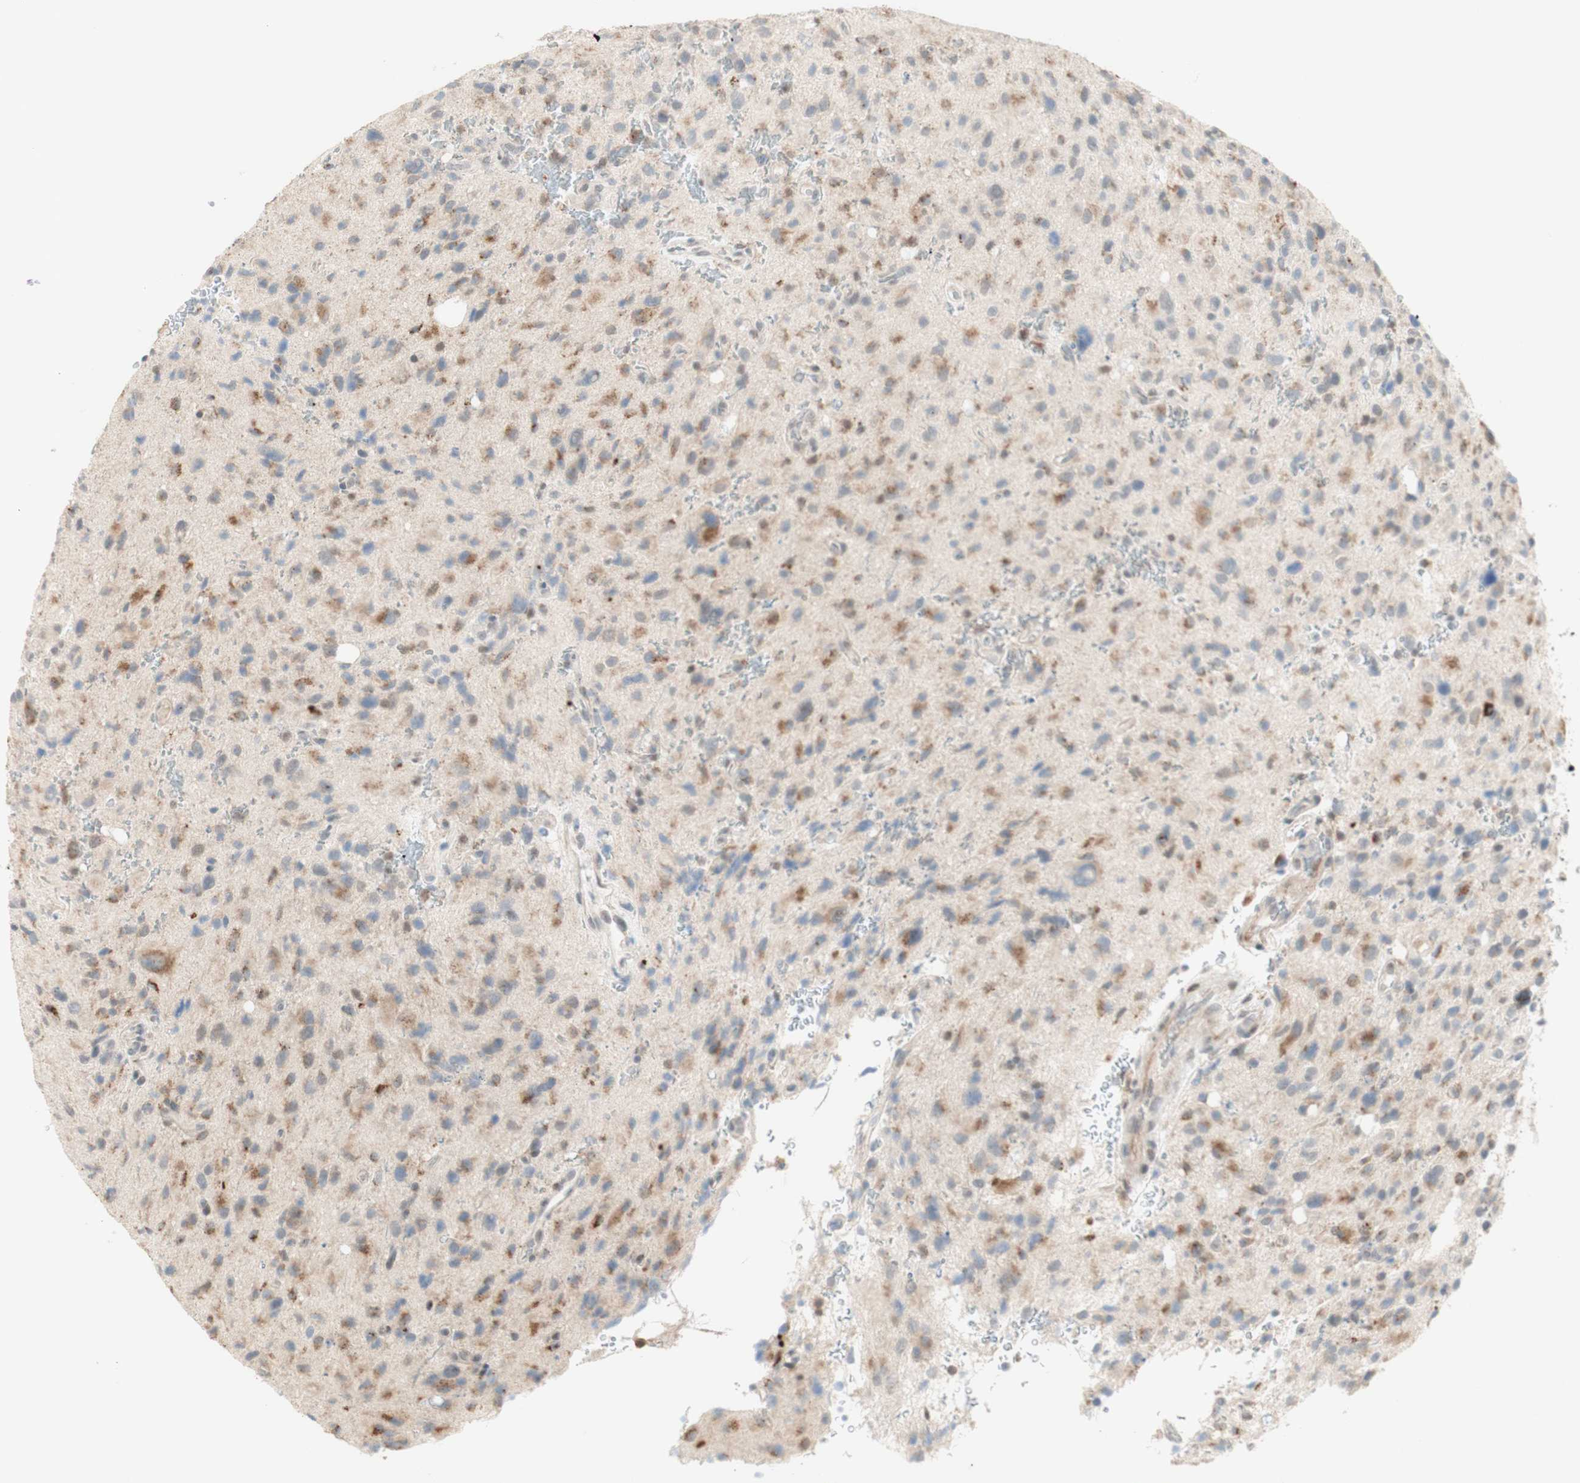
{"staining": {"intensity": "moderate", "quantity": "25%-75%", "location": "cytoplasmic/membranous"}, "tissue": "glioma", "cell_type": "Tumor cells", "image_type": "cancer", "snomed": [{"axis": "morphology", "description": "Glioma, malignant, High grade"}, {"axis": "topography", "description": "Brain"}], "caption": "High-grade glioma (malignant) stained with IHC reveals moderate cytoplasmic/membranous staining in approximately 25%-75% of tumor cells.", "gene": "GAPT", "patient": {"sex": "male", "age": 48}}